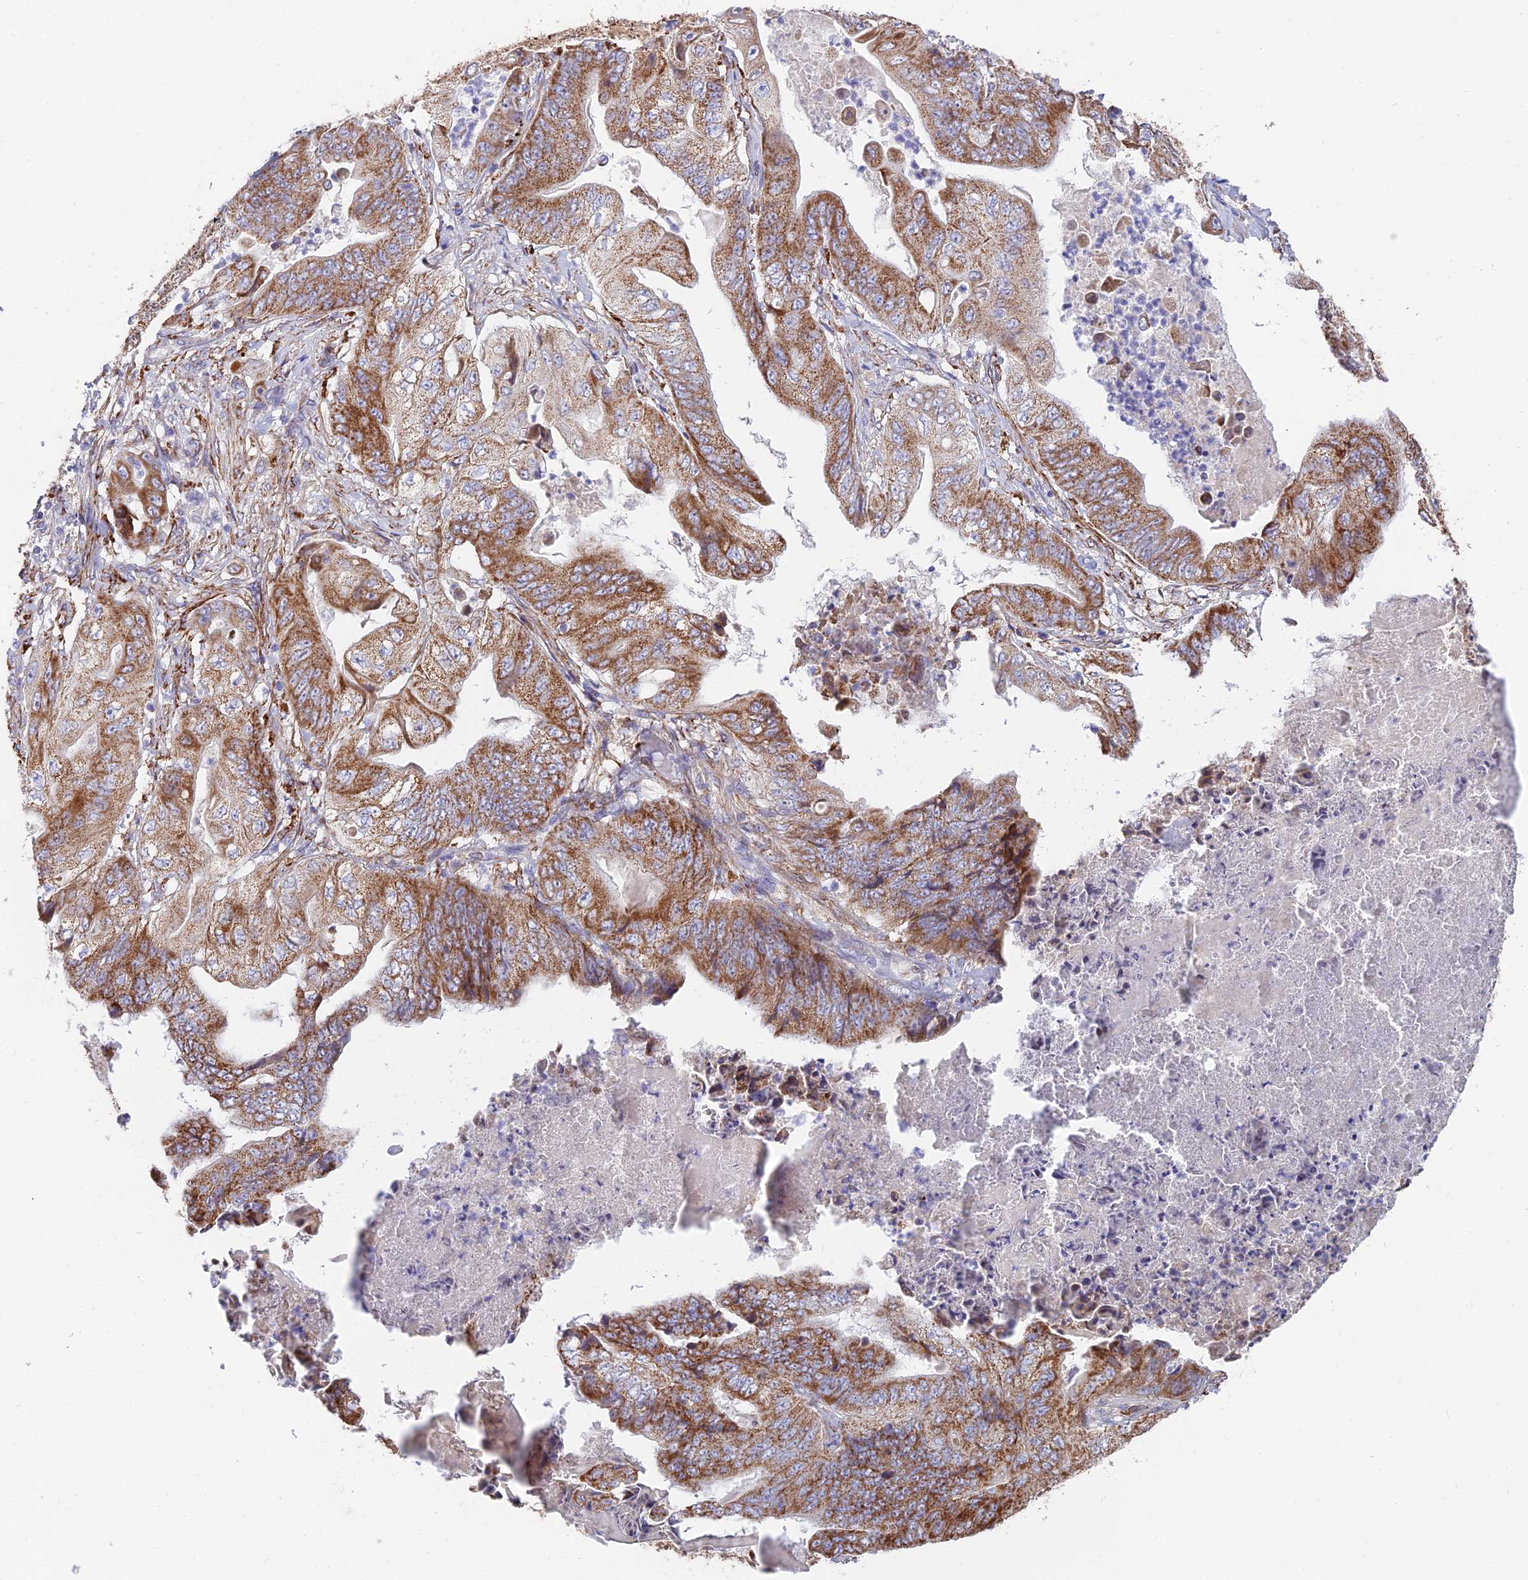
{"staining": {"intensity": "strong", "quantity": ">75%", "location": "cytoplasmic/membranous"}, "tissue": "stomach cancer", "cell_type": "Tumor cells", "image_type": "cancer", "snomed": [{"axis": "morphology", "description": "Adenocarcinoma, NOS"}, {"axis": "topography", "description": "Stomach"}], "caption": "The image displays immunohistochemical staining of stomach cancer (adenocarcinoma). There is strong cytoplasmic/membranous positivity is seen in about >75% of tumor cells.", "gene": "TIGD6", "patient": {"sex": "male", "age": 62}}